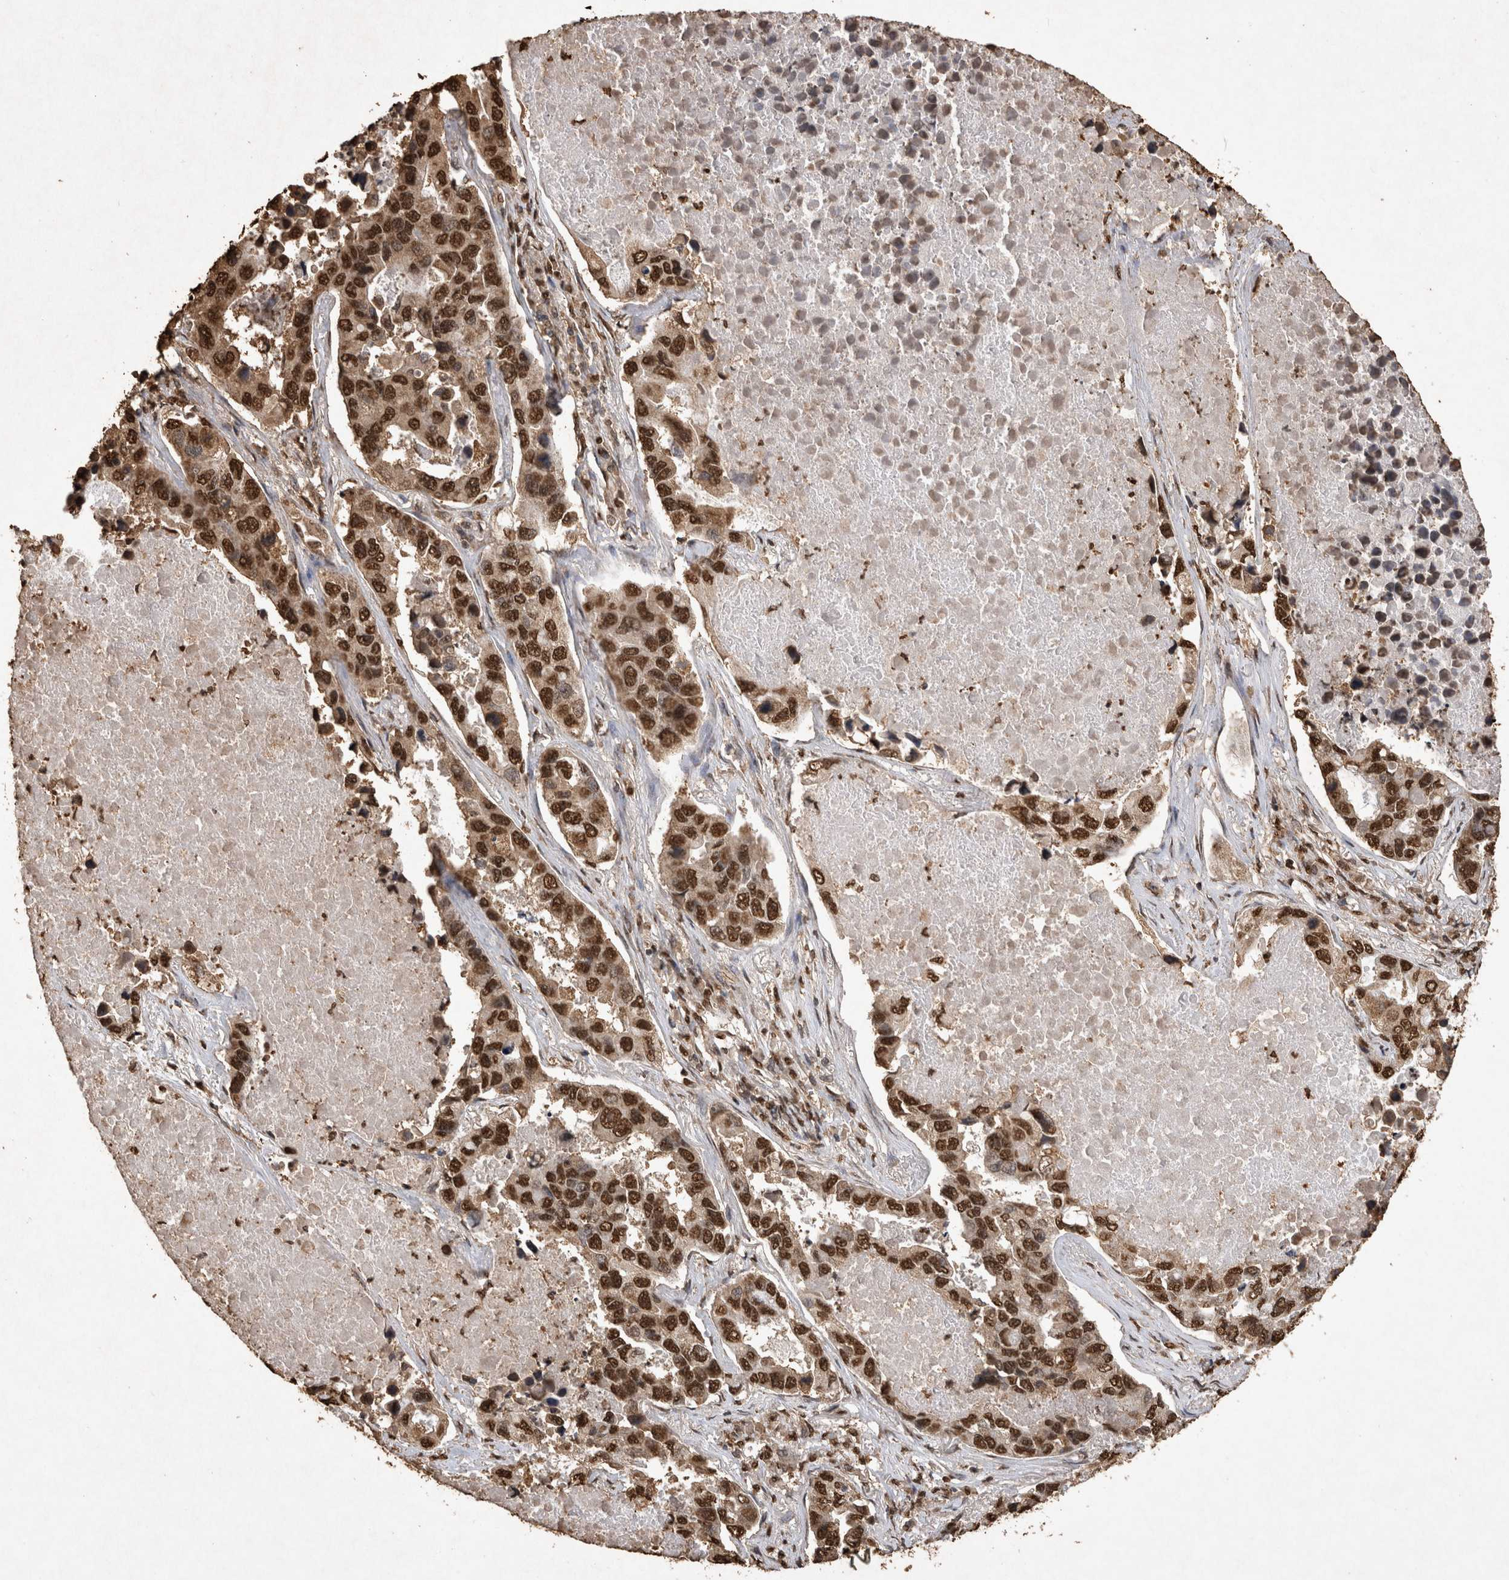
{"staining": {"intensity": "strong", "quantity": ">75%", "location": "nuclear"}, "tissue": "lung cancer", "cell_type": "Tumor cells", "image_type": "cancer", "snomed": [{"axis": "morphology", "description": "Adenocarcinoma, NOS"}, {"axis": "topography", "description": "Lung"}], "caption": "The micrograph exhibits a brown stain indicating the presence of a protein in the nuclear of tumor cells in lung cancer (adenocarcinoma).", "gene": "OAS2", "patient": {"sex": "male", "age": 64}}